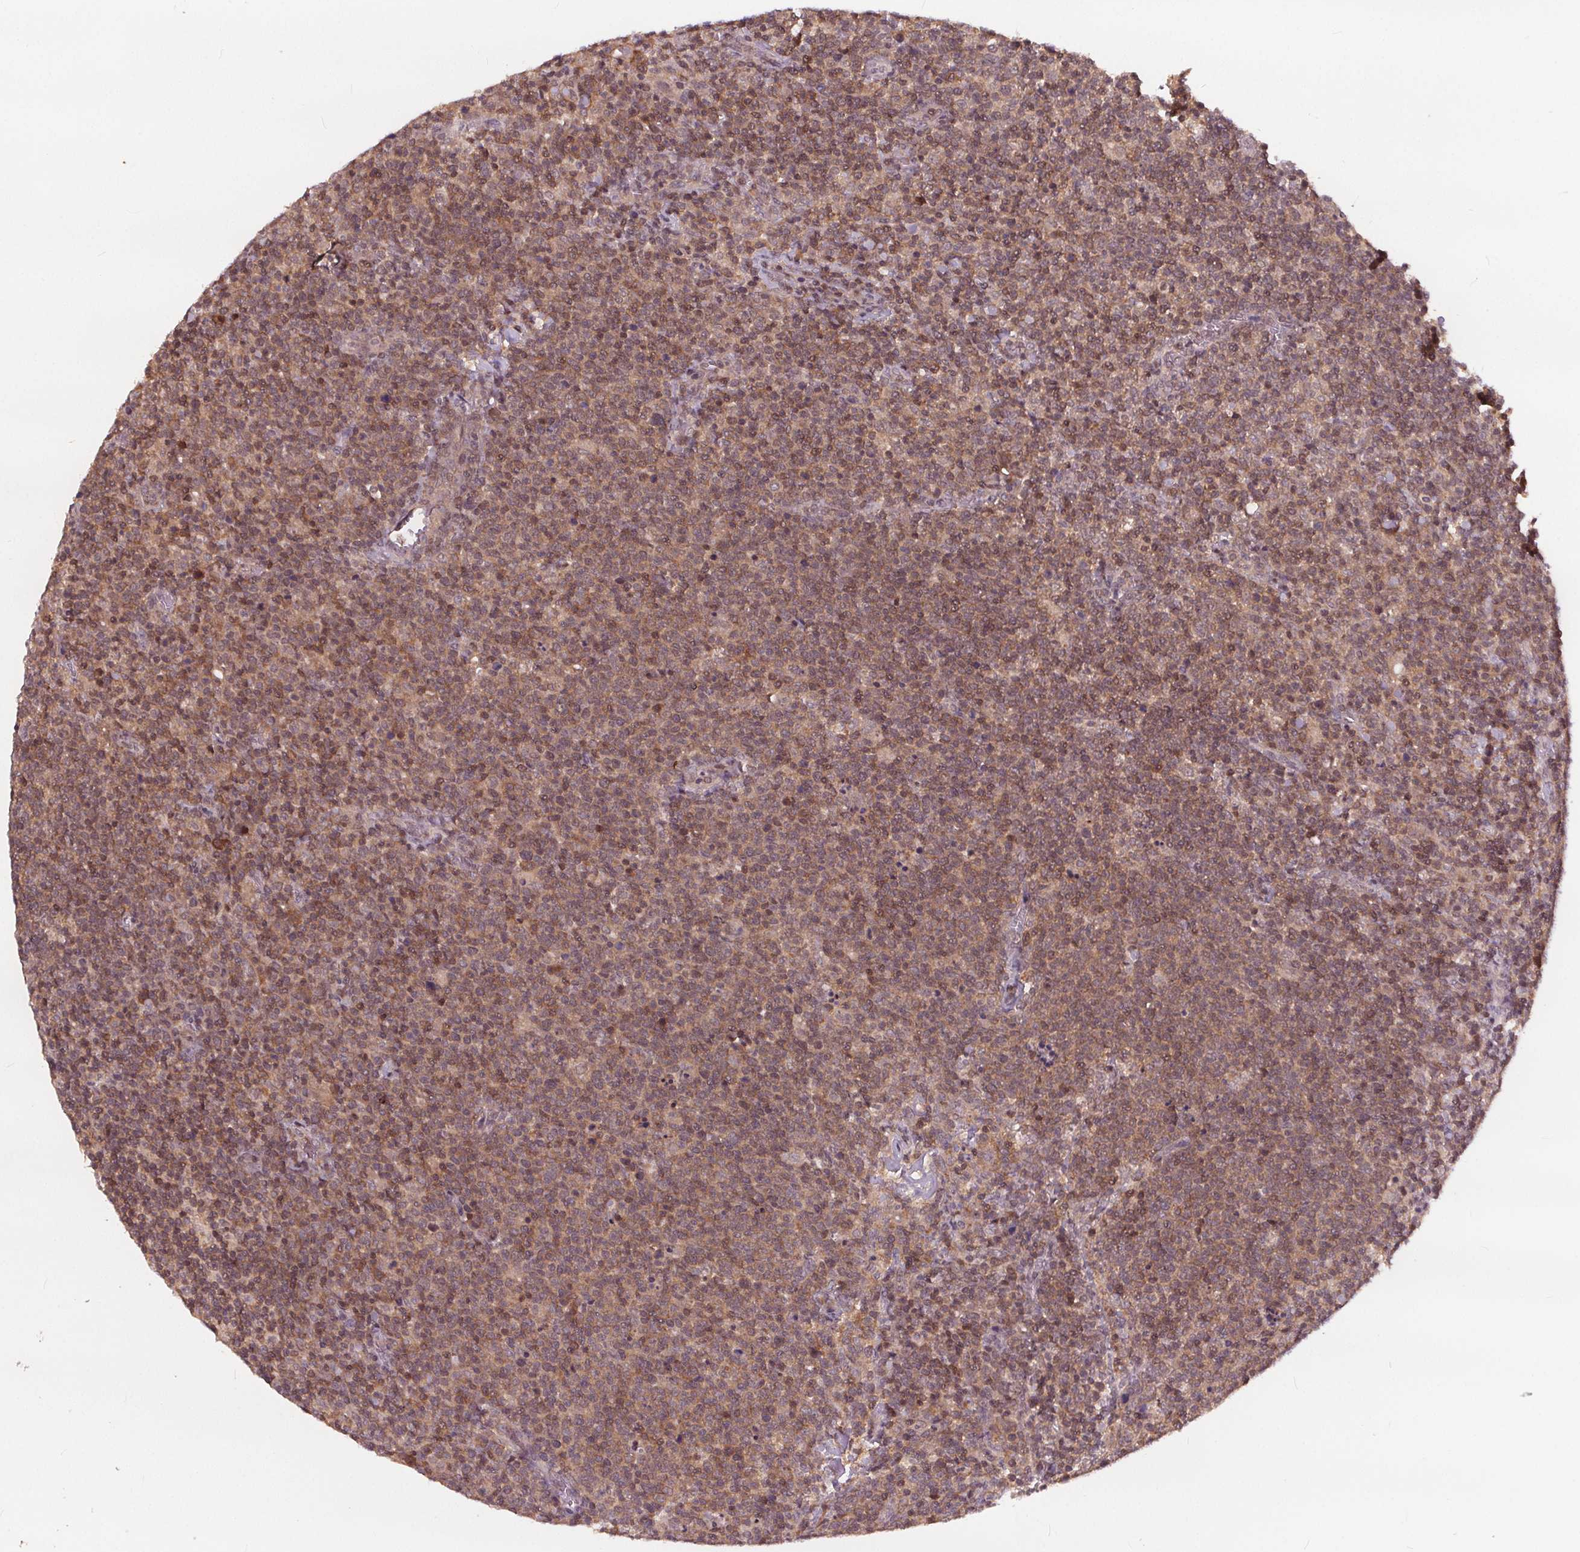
{"staining": {"intensity": "moderate", "quantity": ">75%", "location": "cytoplasmic/membranous,nuclear"}, "tissue": "lymphoma", "cell_type": "Tumor cells", "image_type": "cancer", "snomed": [{"axis": "morphology", "description": "Malignant lymphoma, non-Hodgkin's type, High grade"}, {"axis": "topography", "description": "Lymph node"}], "caption": "High-grade malignant lymphoma, non-Hodgkin's type was stained to show a protein in brown. There is medium levels of moderate cytoplasmic/membranous and nuclear staining in about >75% of tumor cells.", "gene": "HIF1AN", "patient": {"sex": "male", "age": 61}}